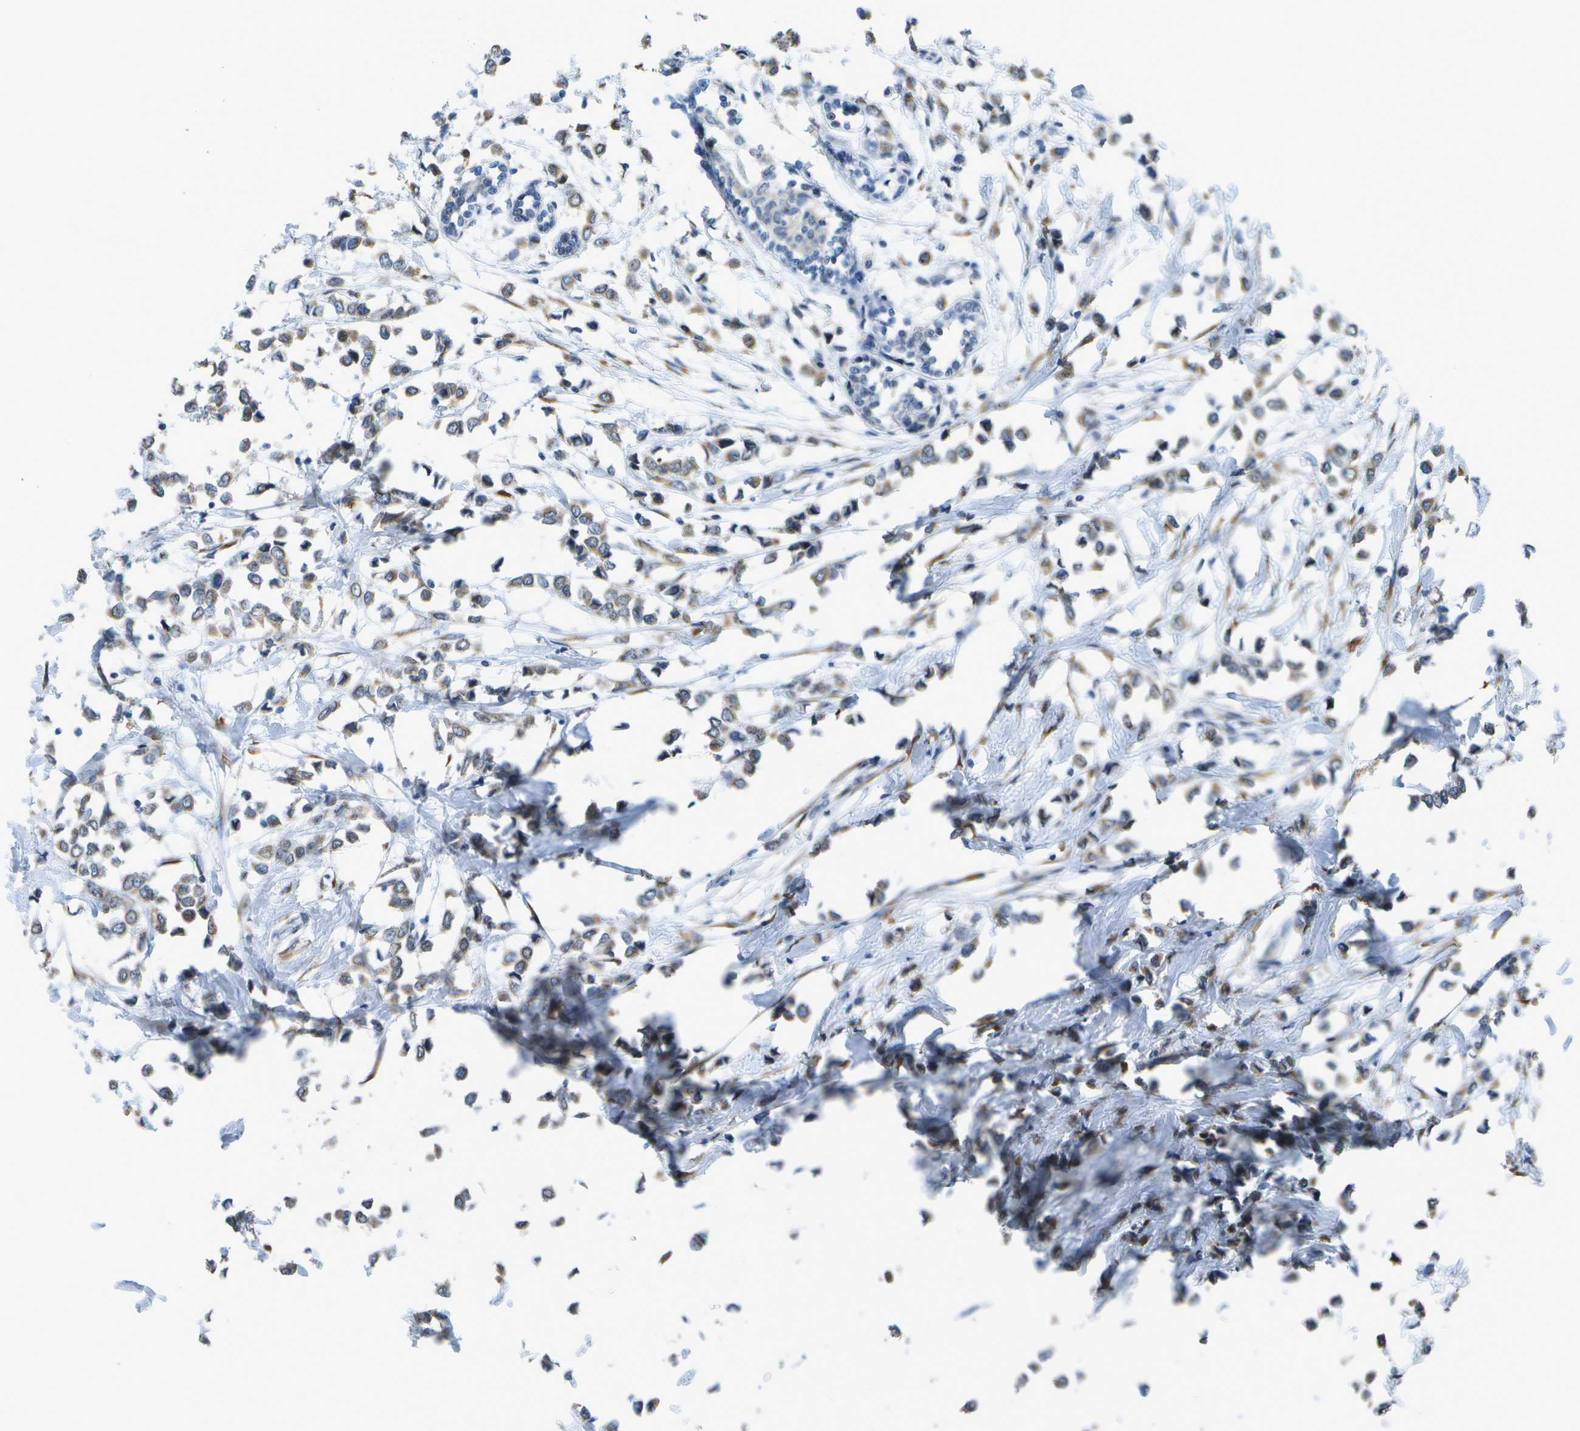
{"staining": {"intensity": "weak", "quantity": ">75%", "location": "cytoplasmic/membranous"}, "tissue": "breast cancer", "cell_type": "Tumor cells", "image_type": "cancer", "snomed": [{"axis": "morphology", "description": "Lobular carcinoma"}, {"axis": "topography", "description": "Breast"}], "caption": "A brown stain labels weak cytoplasmic/membranous positivity of a protein in lobular carcinoma (breast) tumor cells.", "gene": "DSE", "patient": {"sex": "female", "age": 51}}